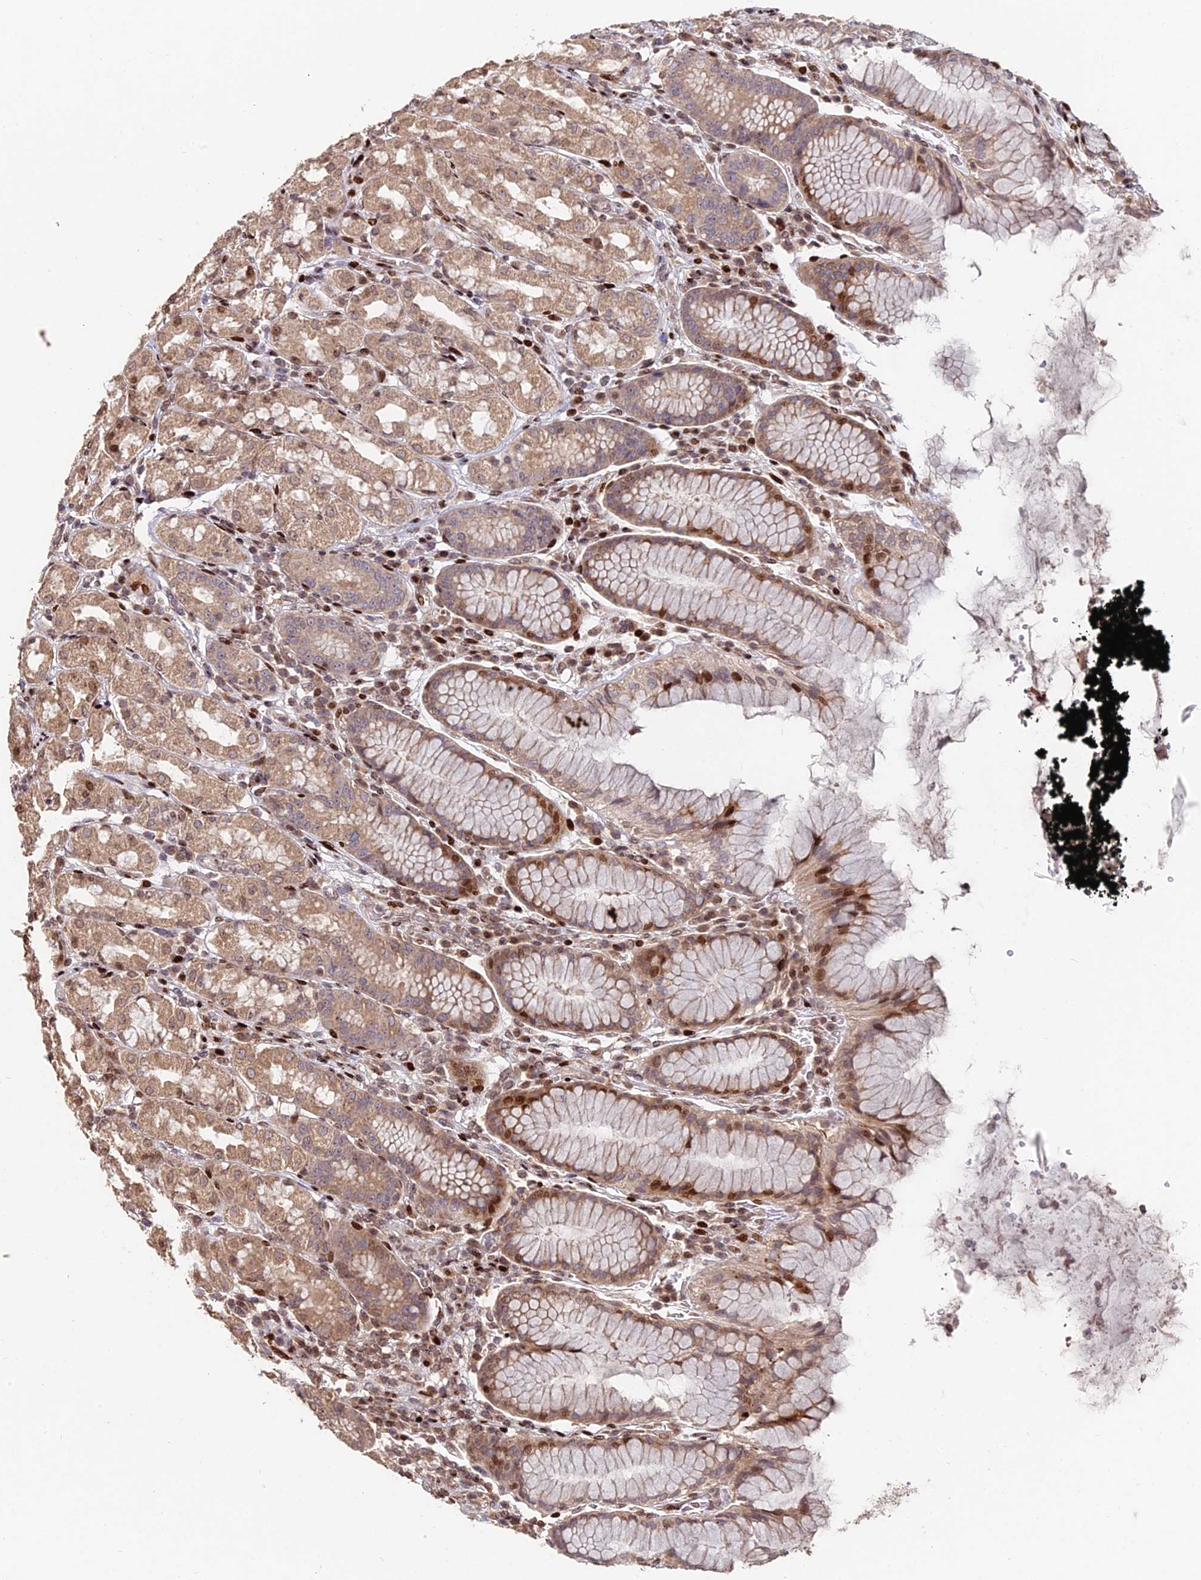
{"staining": {"intensity": "moderate", "quantity": ">75%", "location": "cytoplasmic/membranous,nuclear"}, "tissue": "stomach", "cell_type": "Glandular cells", "image_type": "normal", "snomed": [{"axis": "morphology", "description": "Normal tissue, NOS"}, {"axis": "topography", "description": "Stomach, lower"}], "caption": "Protein analysis of normal stomach demonstrates moderate cytoplasmic/membranous,nuclear positivity in about >75% of glandular cells.", "gene": "RBMS2", "patient": {"sex": "female", "age": 56}}